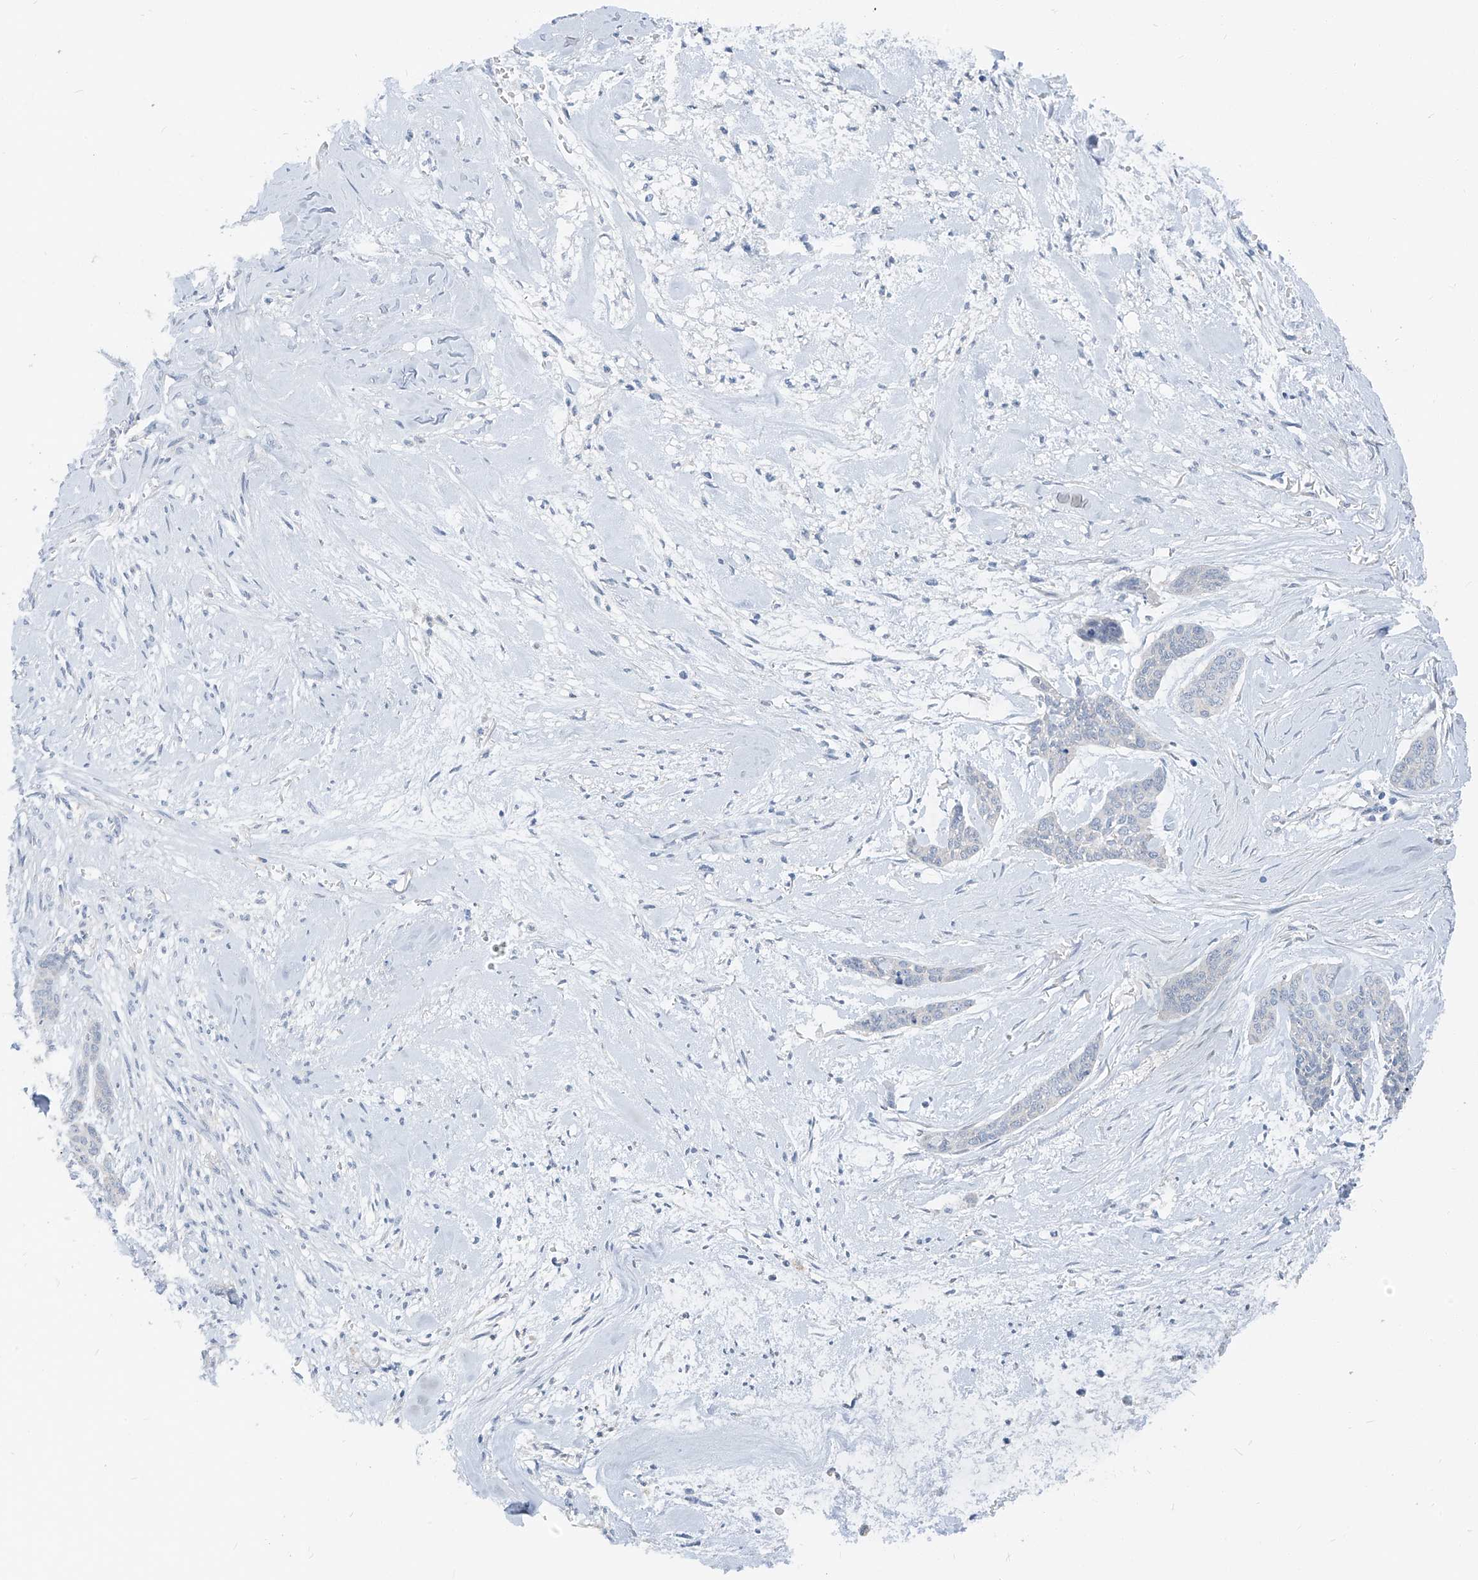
{"staining": {"intensity": "negative", "quantity": "none", "location": "none"}, "tissue": "skin cancer", "cell_type": "Tumor cells", "image_type": "cancer", "snomed": [{"axis": "morphology", "description": "Basal cell carcinoma"}, {"axis": "topography", "description": "Skin"}], "caption": "A photomicrograph of human skin cancer (basal cell carcinoma) is negative for staining in tumor cells.", "gene": "CHMP2B", "patient": {"sex": "female", "age": 64}}